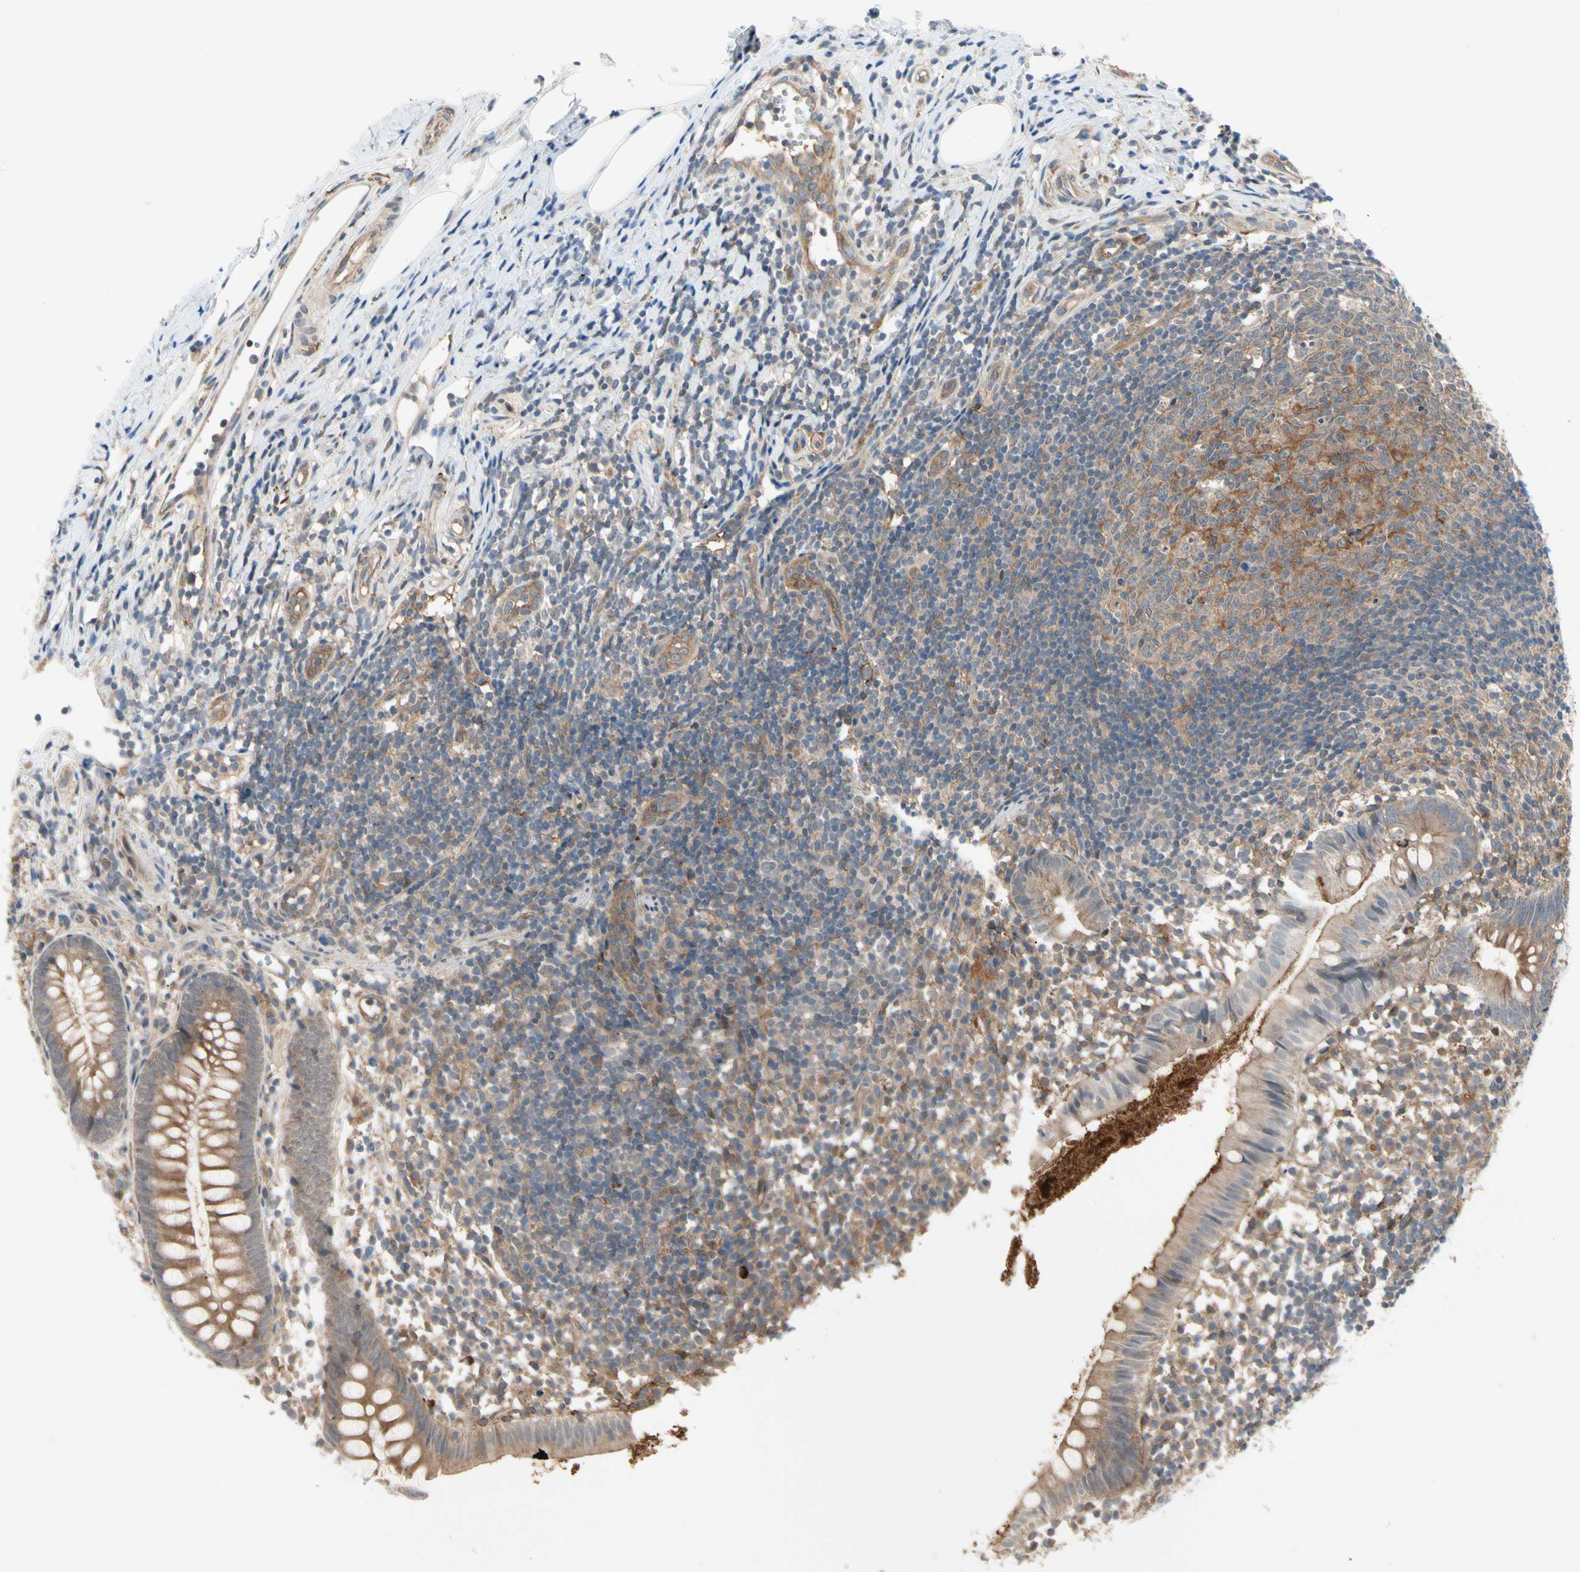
{"staining": {"intensity": "moderate", "quantity": ">75%", "location": "cytoplasmic/membranous"}, "tissue": "appendix", "cell_type": "Glandular cells", "image_type": "normal", "snomed": [{"axis": "morphology", "description": "Normal tissue, NOS"}, {"axis": "topography", "description": "Appendix"}], "caption": "This histopathology image demonstrates immunohistochemistry (IHC) staining of normal human appendix, with medium moderate cytoplasmic/membranous staining in about >75% of glandular cells.", "gene": "F2R", "patient": {"sex": "female", "age": 20}}